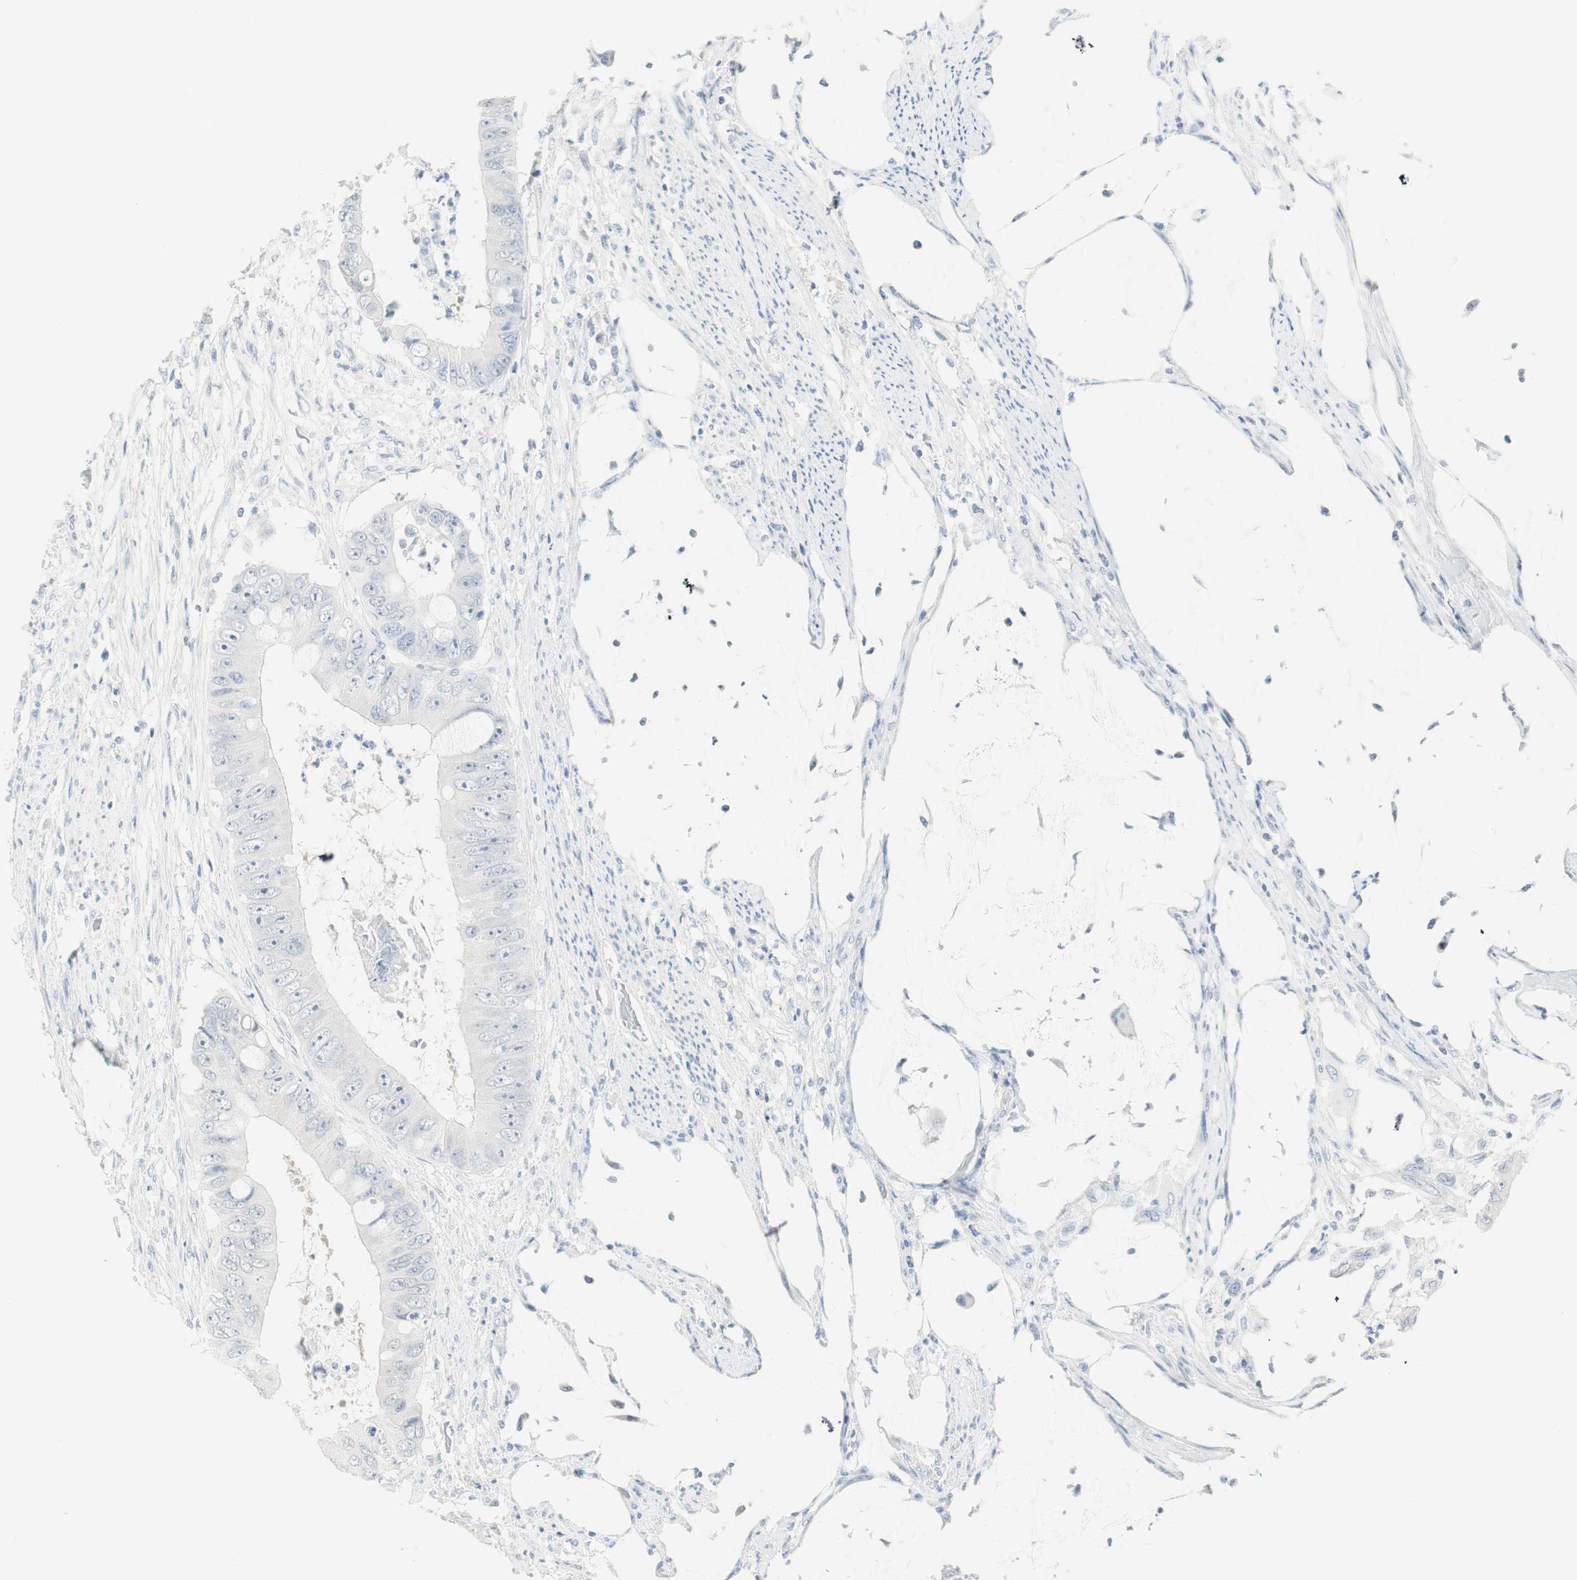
{"staining": {"intensity": "negative", "quantity": "none", "location": "none"}, "tissue": "colorectal cancer", "cell_type": "Tumor cells", "image_type": "cancer", "snomed": [{"axis": "morphology", "description": "Adenocarcinoma, NOS"}, {"axis": "topography", "description": "Rectum"}], "caption": "This is an IHC histopathology image of human colorectal cancer. There is no positivity in tumor cells.", "gene": "MLLT10", "patient": {"sex": "female", "age": 77}}